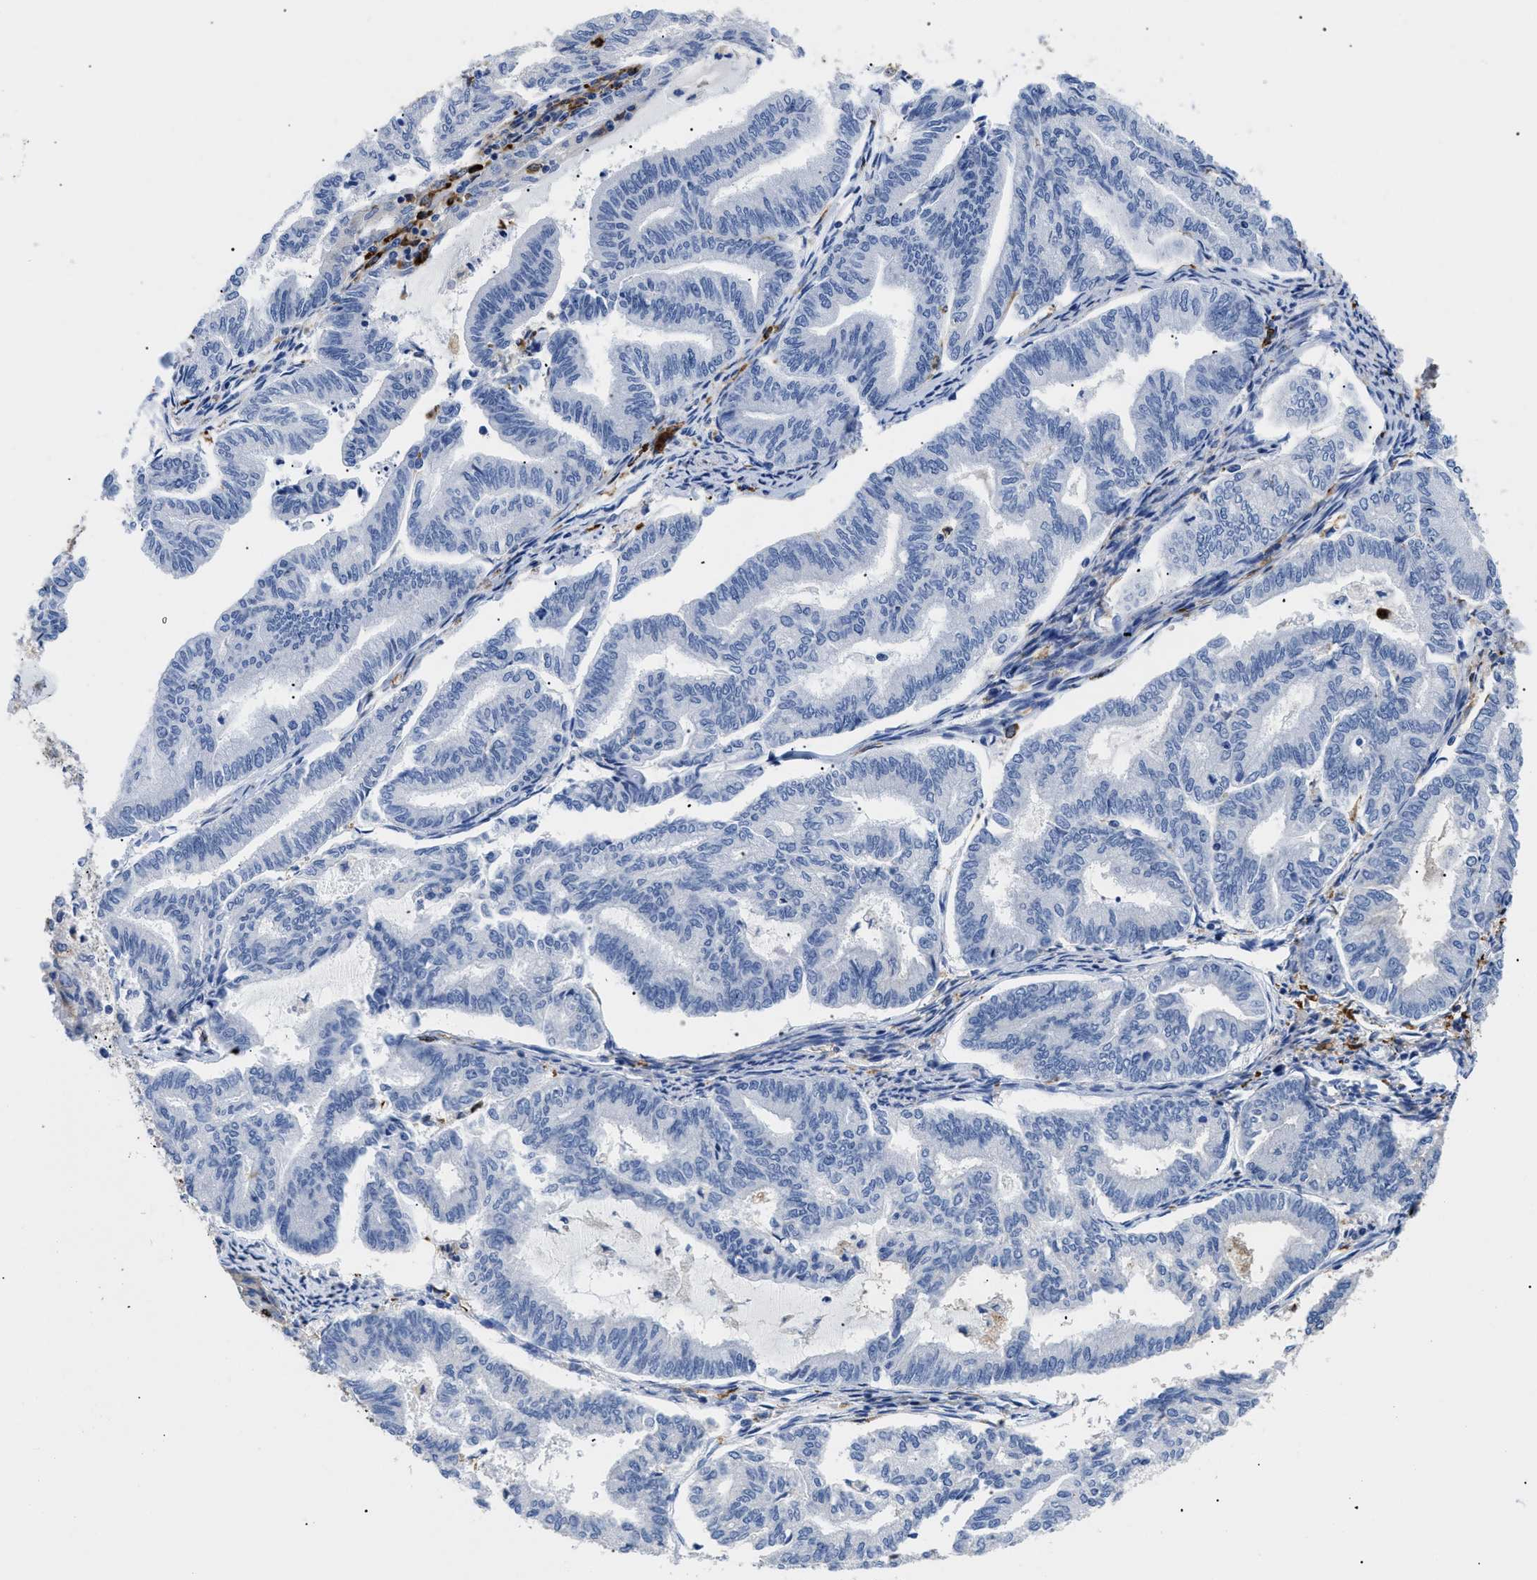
{"staining": {"intensity": "negative", "quantity": "none", "location": "none"}, "tissue": "endometrial cancer", "cell_type": "Tumor cells", "image_type": "cancer", "snomed": [{"axis": "morphology", "description": "Adenocarcinoma, NOS"}, {"axis": "topography", "description": "Endometrium"}], "caption": "A high-resolution micrograph shows immunohistochemistry (IHC) staining of endometrial cancer (adenocarcinoma), which exhibits no significant positivity in tumor cells. Brightfield microscopy of IHC stained with DAB (brown) and hematoxylin (blue), captured at high magnification.", "gene": "HLA-DPA1", "patient": {"sex": "female", "age": 79}}